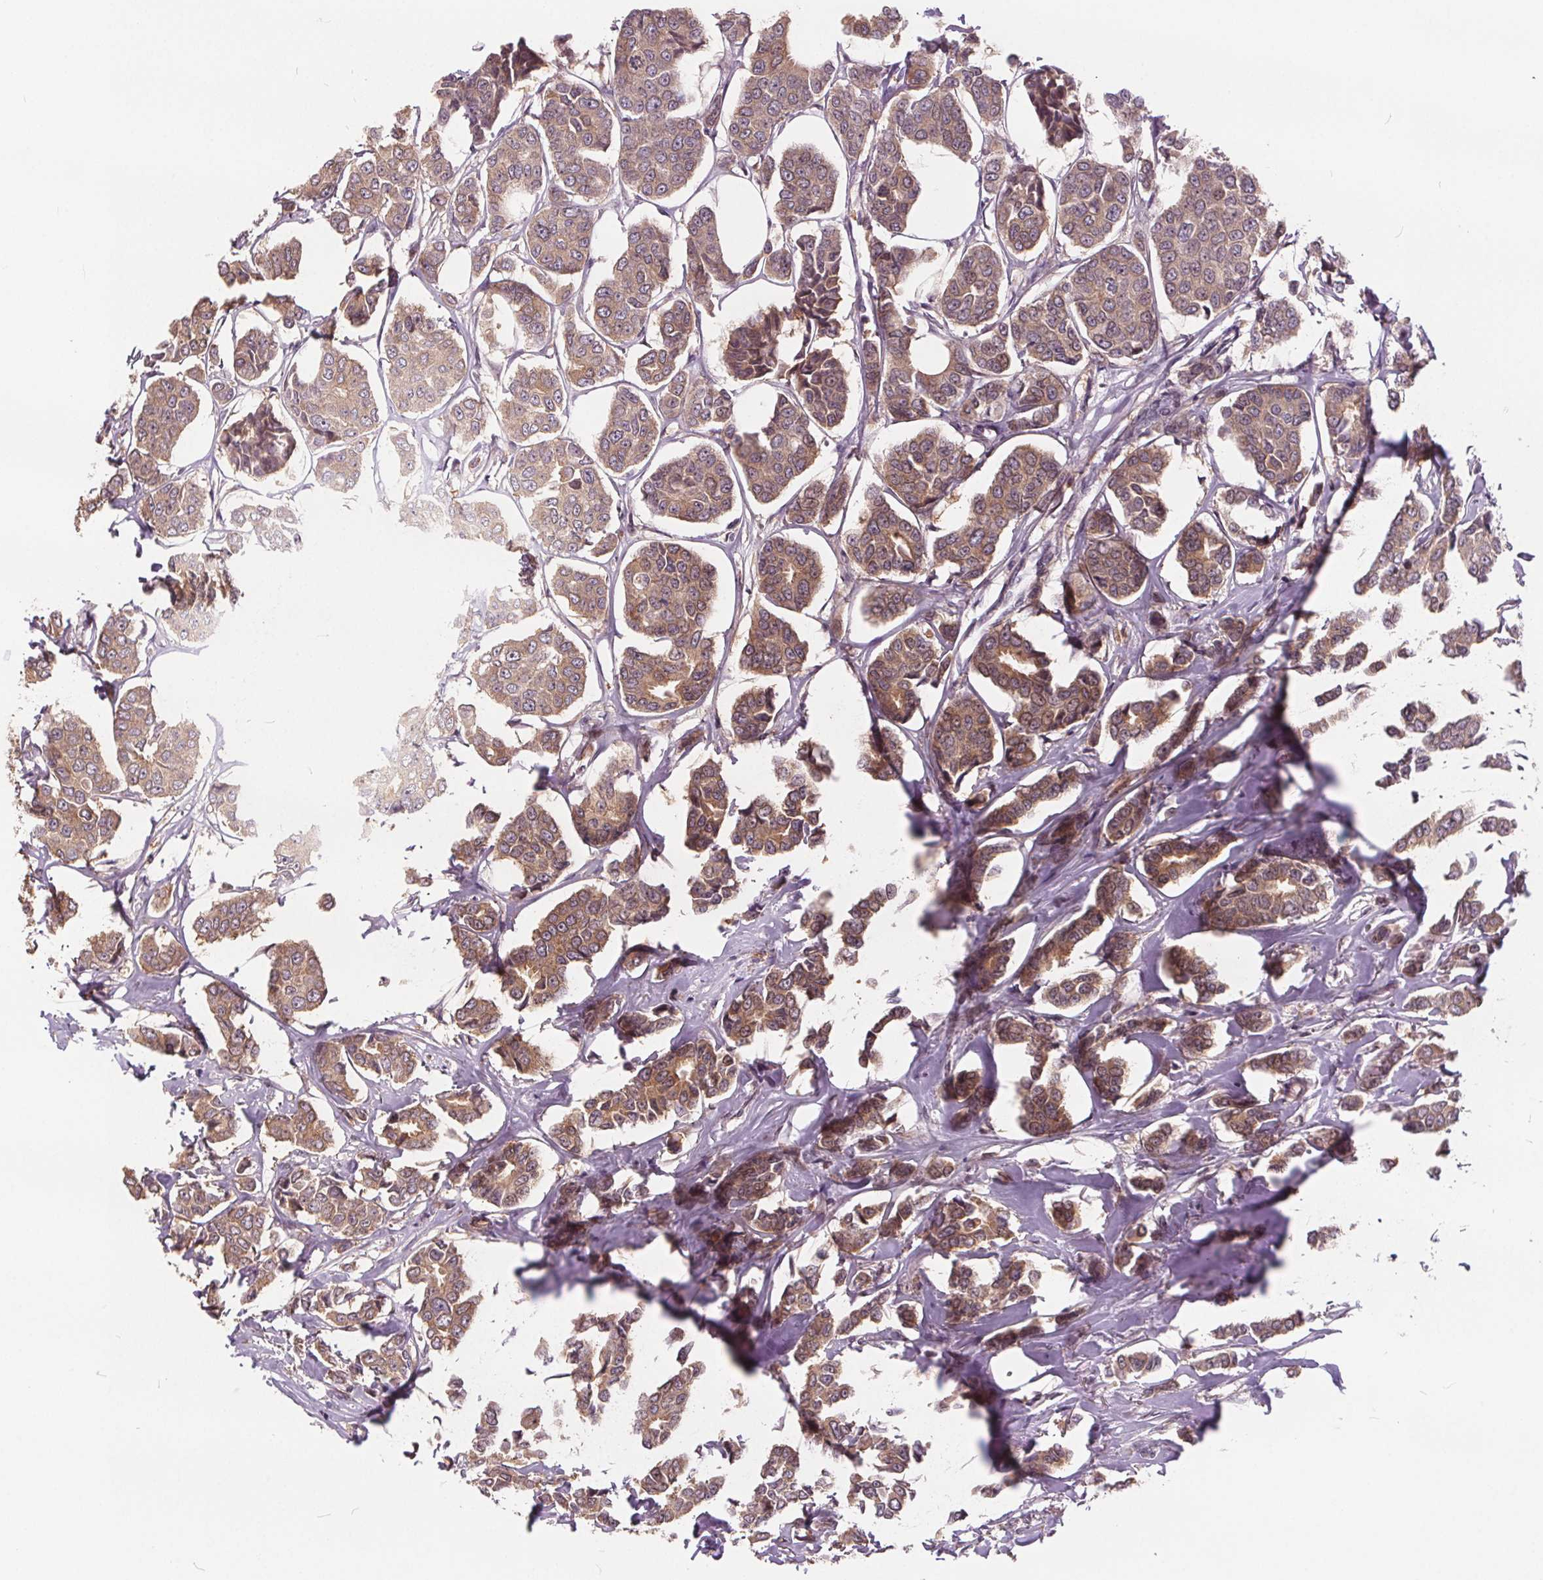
{"staining": {"intensity": "moderate", "quantity": ">75%", "location": "cytoplasmic/membranous"}, "tissue": "breast cancer", "cell_type": "Tumor cells", "image_type": "cancer", "snomed": [{"axis": "morphology", "description": "Duct carcinoma"}, {"axis": "topography", "description": "Breast"}], "caption": "Immunohistochemical staining of breast intraductal carcinoma displays medium levels of moderate cytoplasmic/membranous staining in approximately >75% of tumor cells.", "gene": "HIF1AN", "patient": {"sex": "female", "age": 94}}